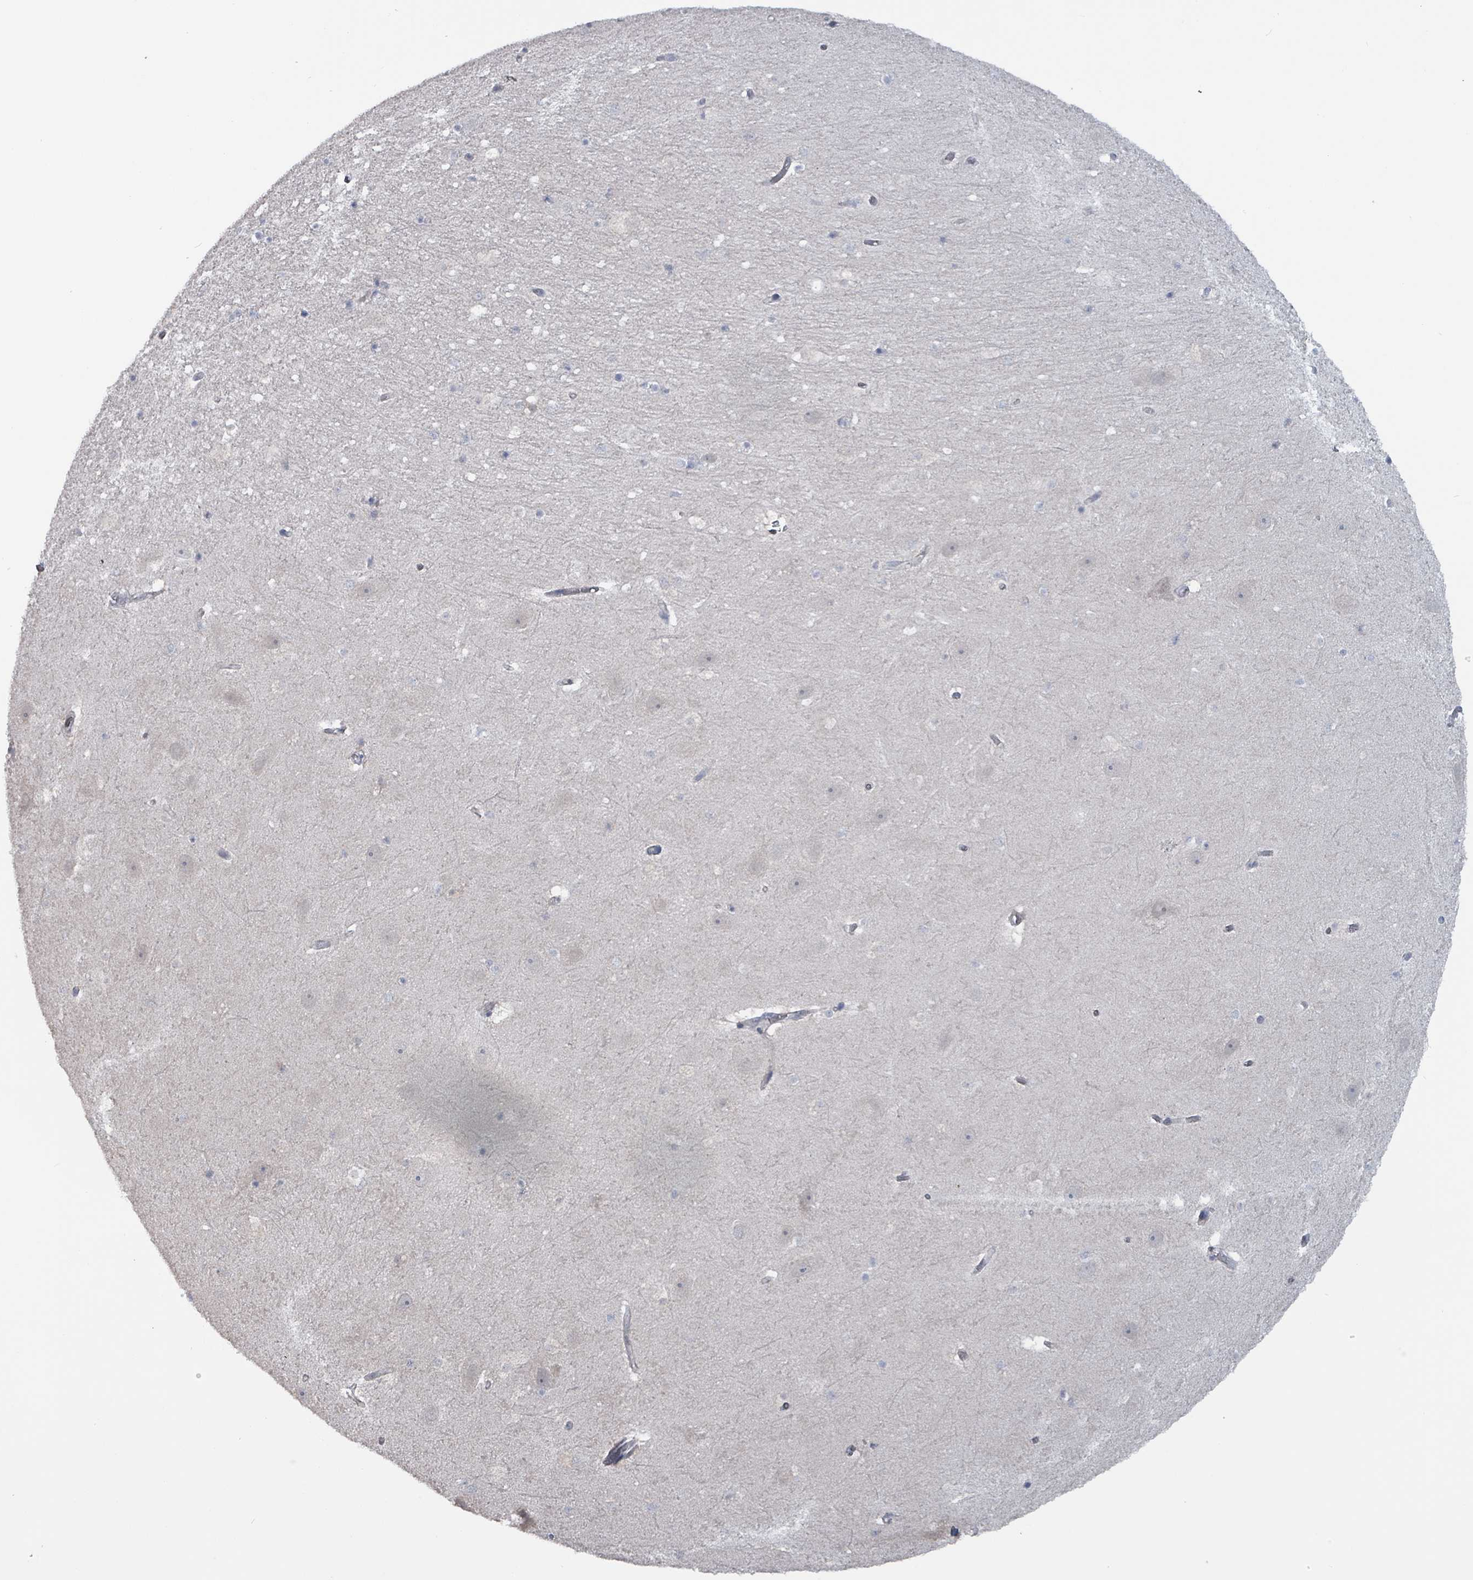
{"staining": {"intensity": "negative", "quantity": "none", "location": "none"}, "tissue": "hippocampus", "cell_type": "Glial cells", "image_type": "normal", "snomed": [{"axis": "morphology", "description": "Normal tissue, NOS"}, {"axis": "topography", "description": "Hippocampus"}], "caption": "Glial cells show no significant positivity in benign hippocampus.", "gene": "BIVM", "patient": {"sex": "male", "age": 37}}